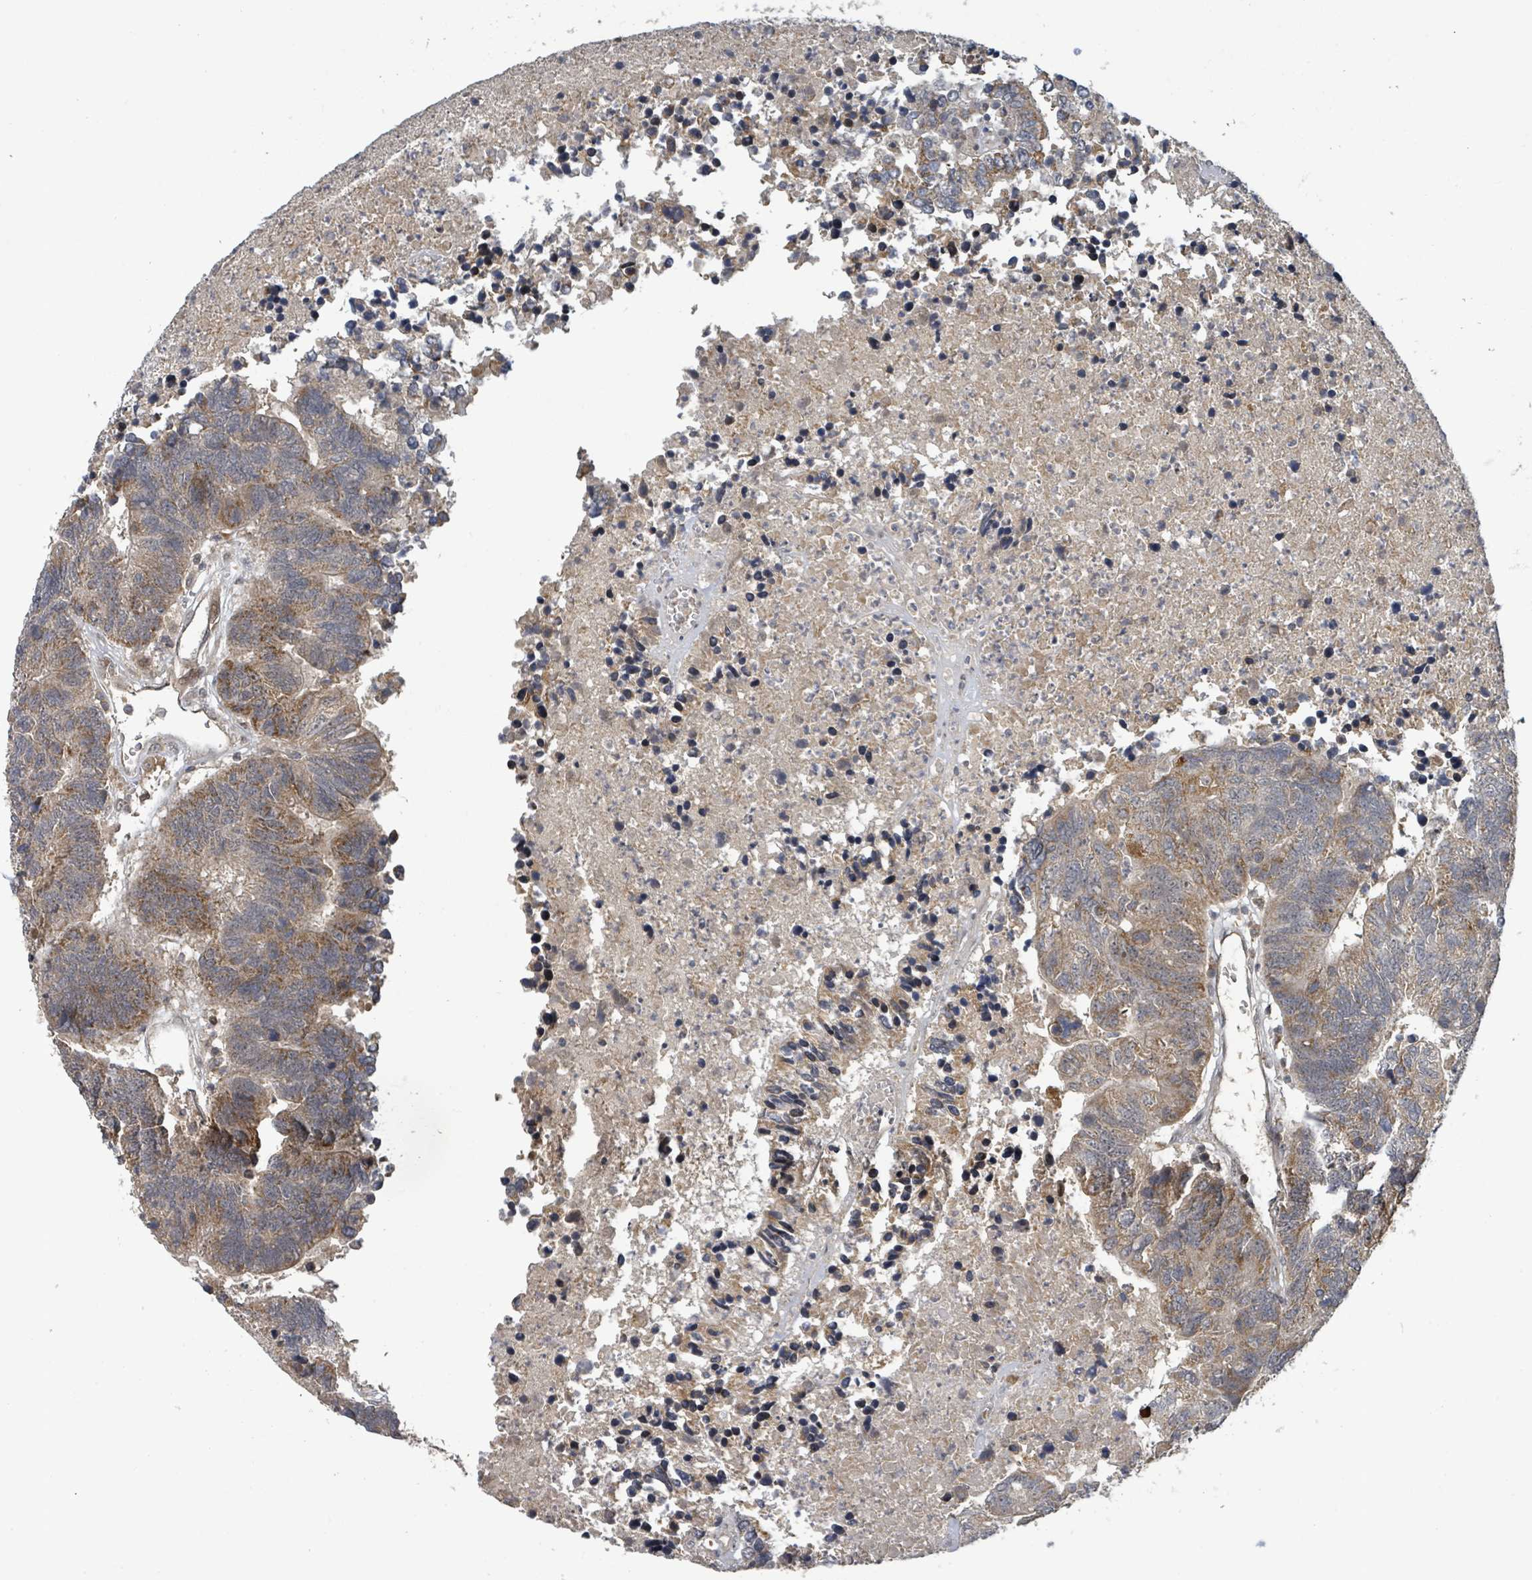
{"staining": {"intensity": "moderate", "quantity": "25%-75%", "location": "cytoplasmic/membranous"}, "tissue": "colorectal cancer", "cell_type": "Tumor cells", "image_type": "cancer", "snomed": [{"axis": "morphology", "description": "Adenocarcinoma, NOS"}, {"axis": "topography", "description": "Colon"}], "caption": "DAB immunohistochemical staining of human colorectal cancer exhibits moderate cytoplasmic/membranous protein expression in approximately 25%-75% of tumor cells.", "gene": "ITGA11", "patient": {"sex": "female", "age": 48}}